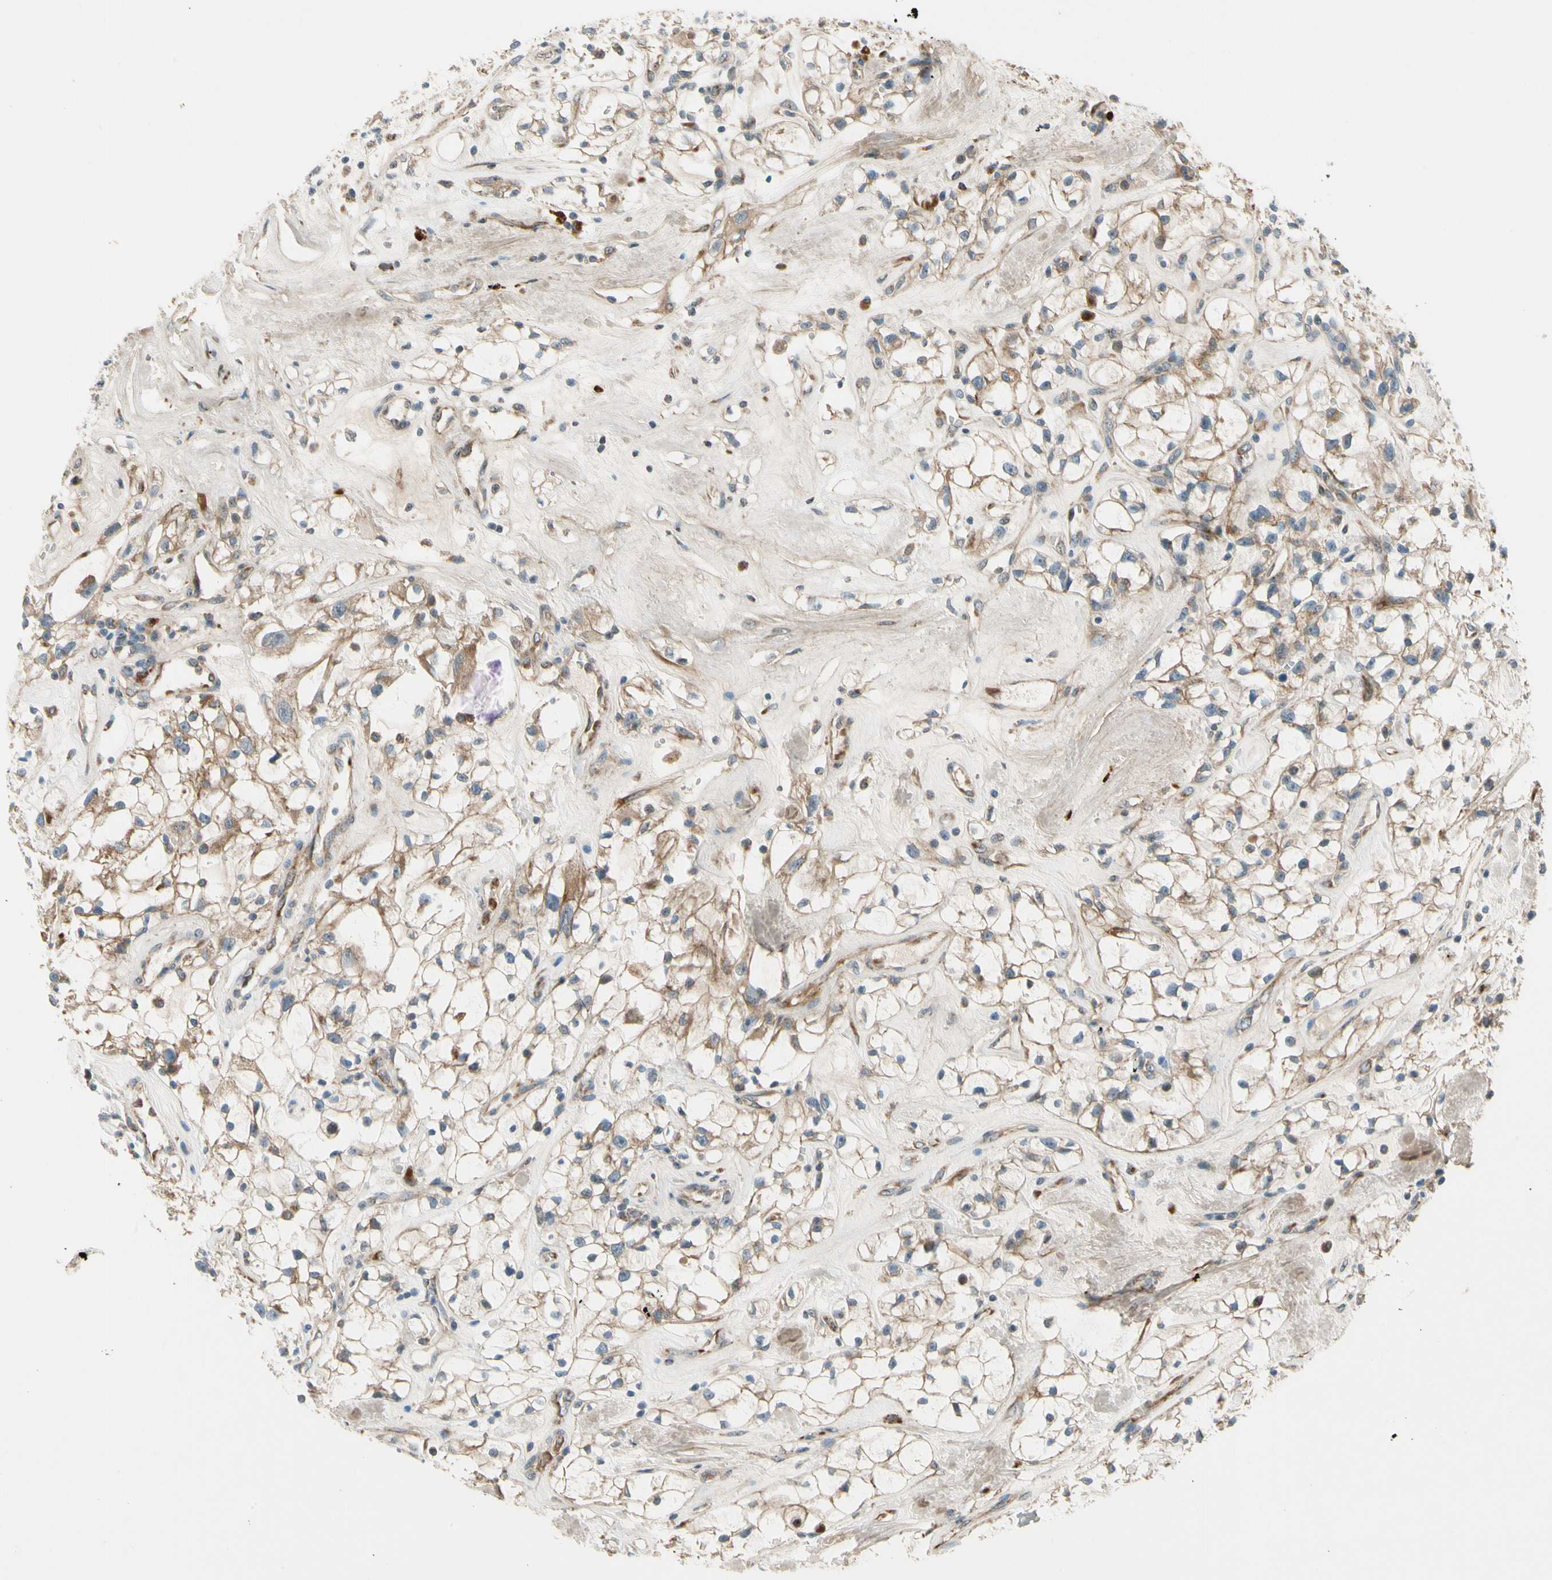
{"staining": {"intensity": "weak", "quantity": ">75%", "location": "cytoplasmic/membranous"}, "tissue": "renal cancer", "cell_type": "Tumor cells", "image_type": "cancer", "snomed": [{"axis": "morphology", "description": "Adenocarcinoma, NOS"}, {"axis": "topography", "description": "Kidney"}], "caption": "Protein analysis of renal adenocarcinoma tissue demonstrates weak cytoplasmic/membranous staining in about >75% of tumor cells.", "gene": "MST1R", "patient": {"sex": "female", "age": 60}}